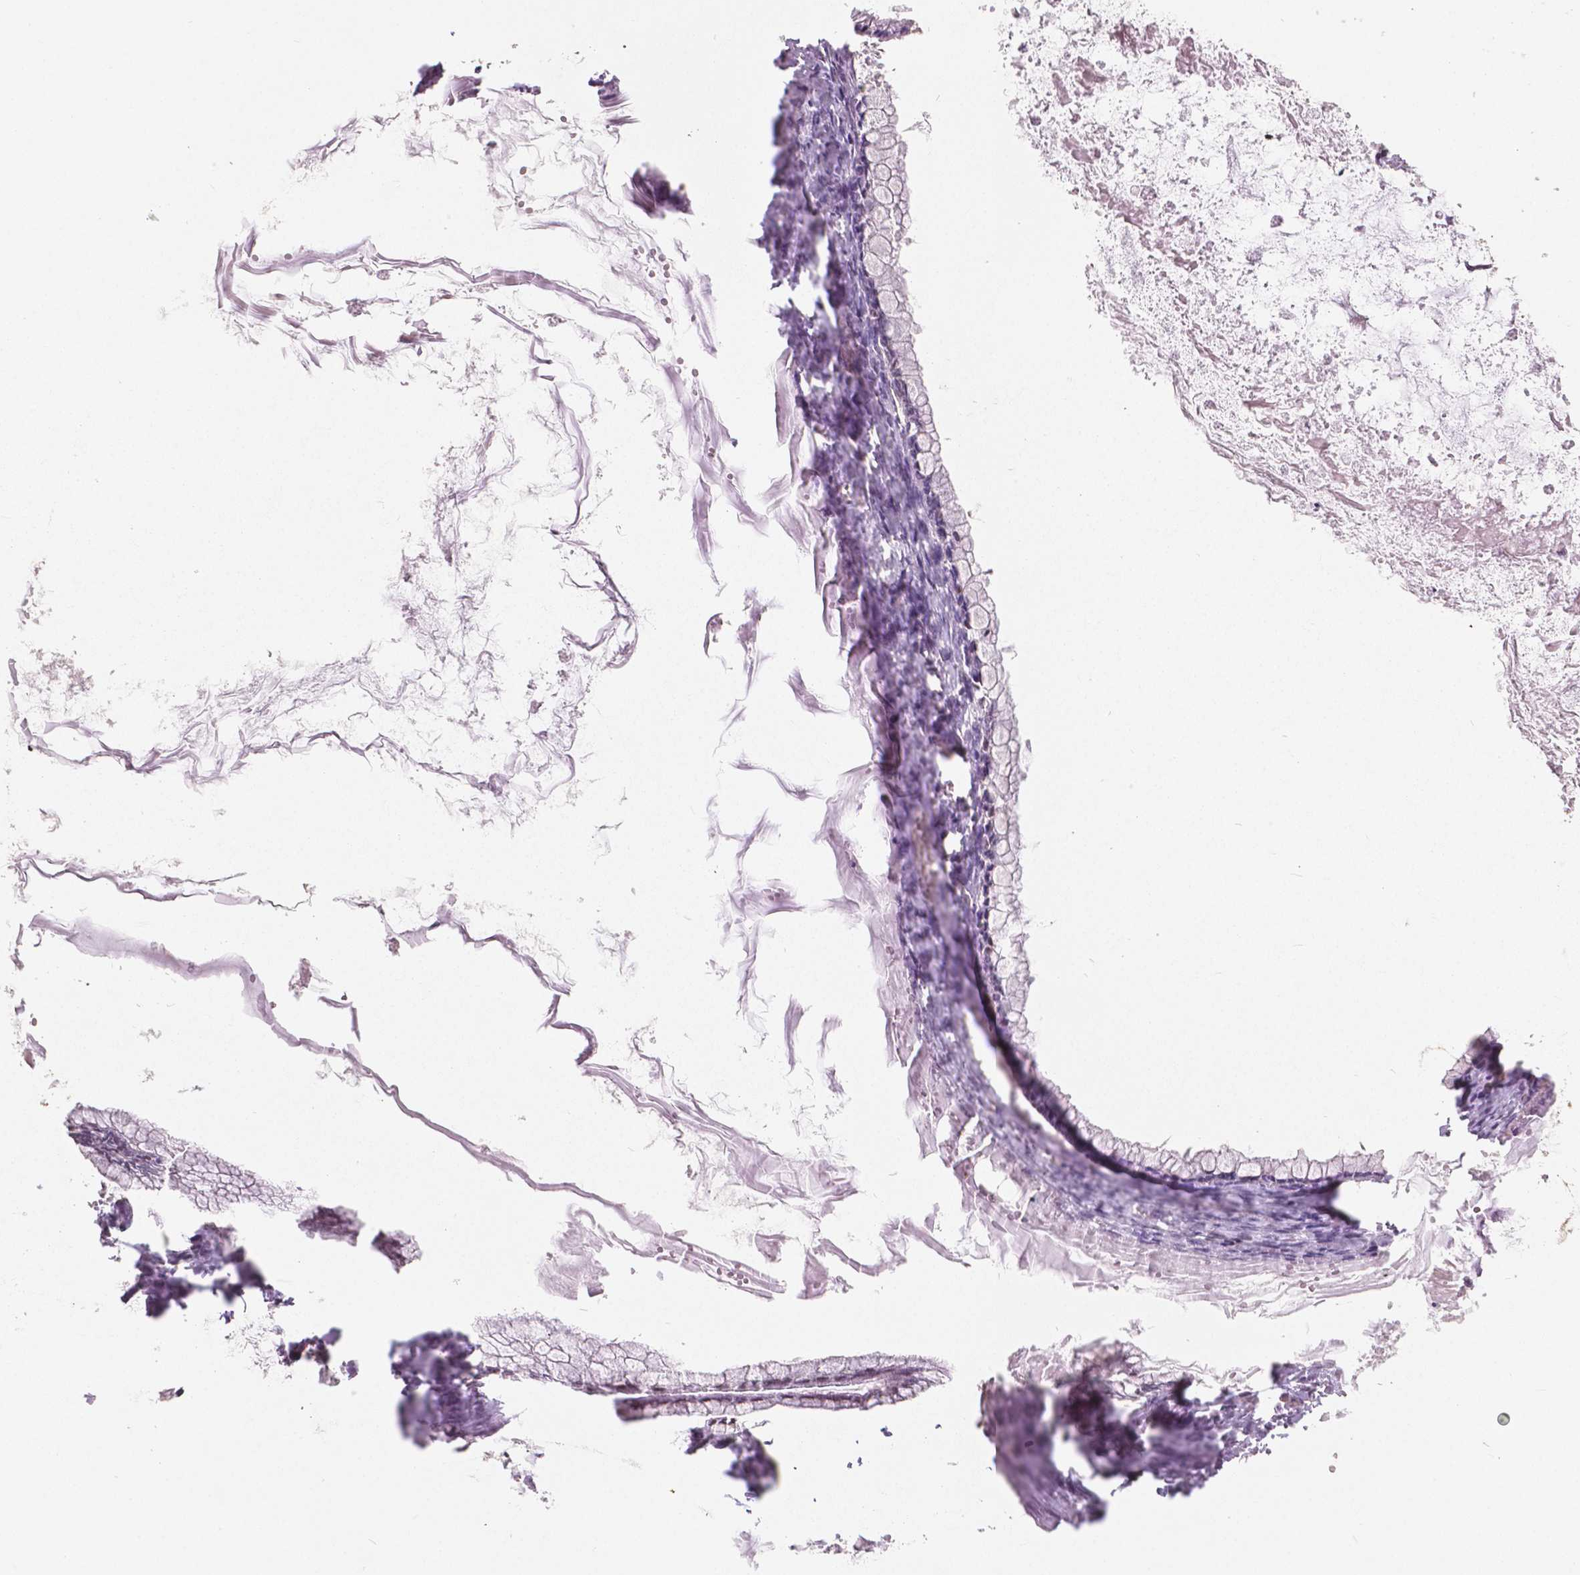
{"staining": {"intensity": "moderate", "quantity": "25%-75%", "location": "nuclear"}, "tissue": "ovarian cancer", "cell_type": "Tumor cells", "image_type": "cancer", "snomed": [{"axis": "morphology", "description": "Cystadenocarcinoma, mucinous, NOS"}, {"axis": "topography", "description": "Ovary"}], "caption": "A histopathology image of human ovarian mucinous cystadenocarcinoma stained for a protein demonstrates moderate nuclear brown staining in tumor cells.", "gene": "NSD2", "patient": {"sex": "female", "age": 67}}